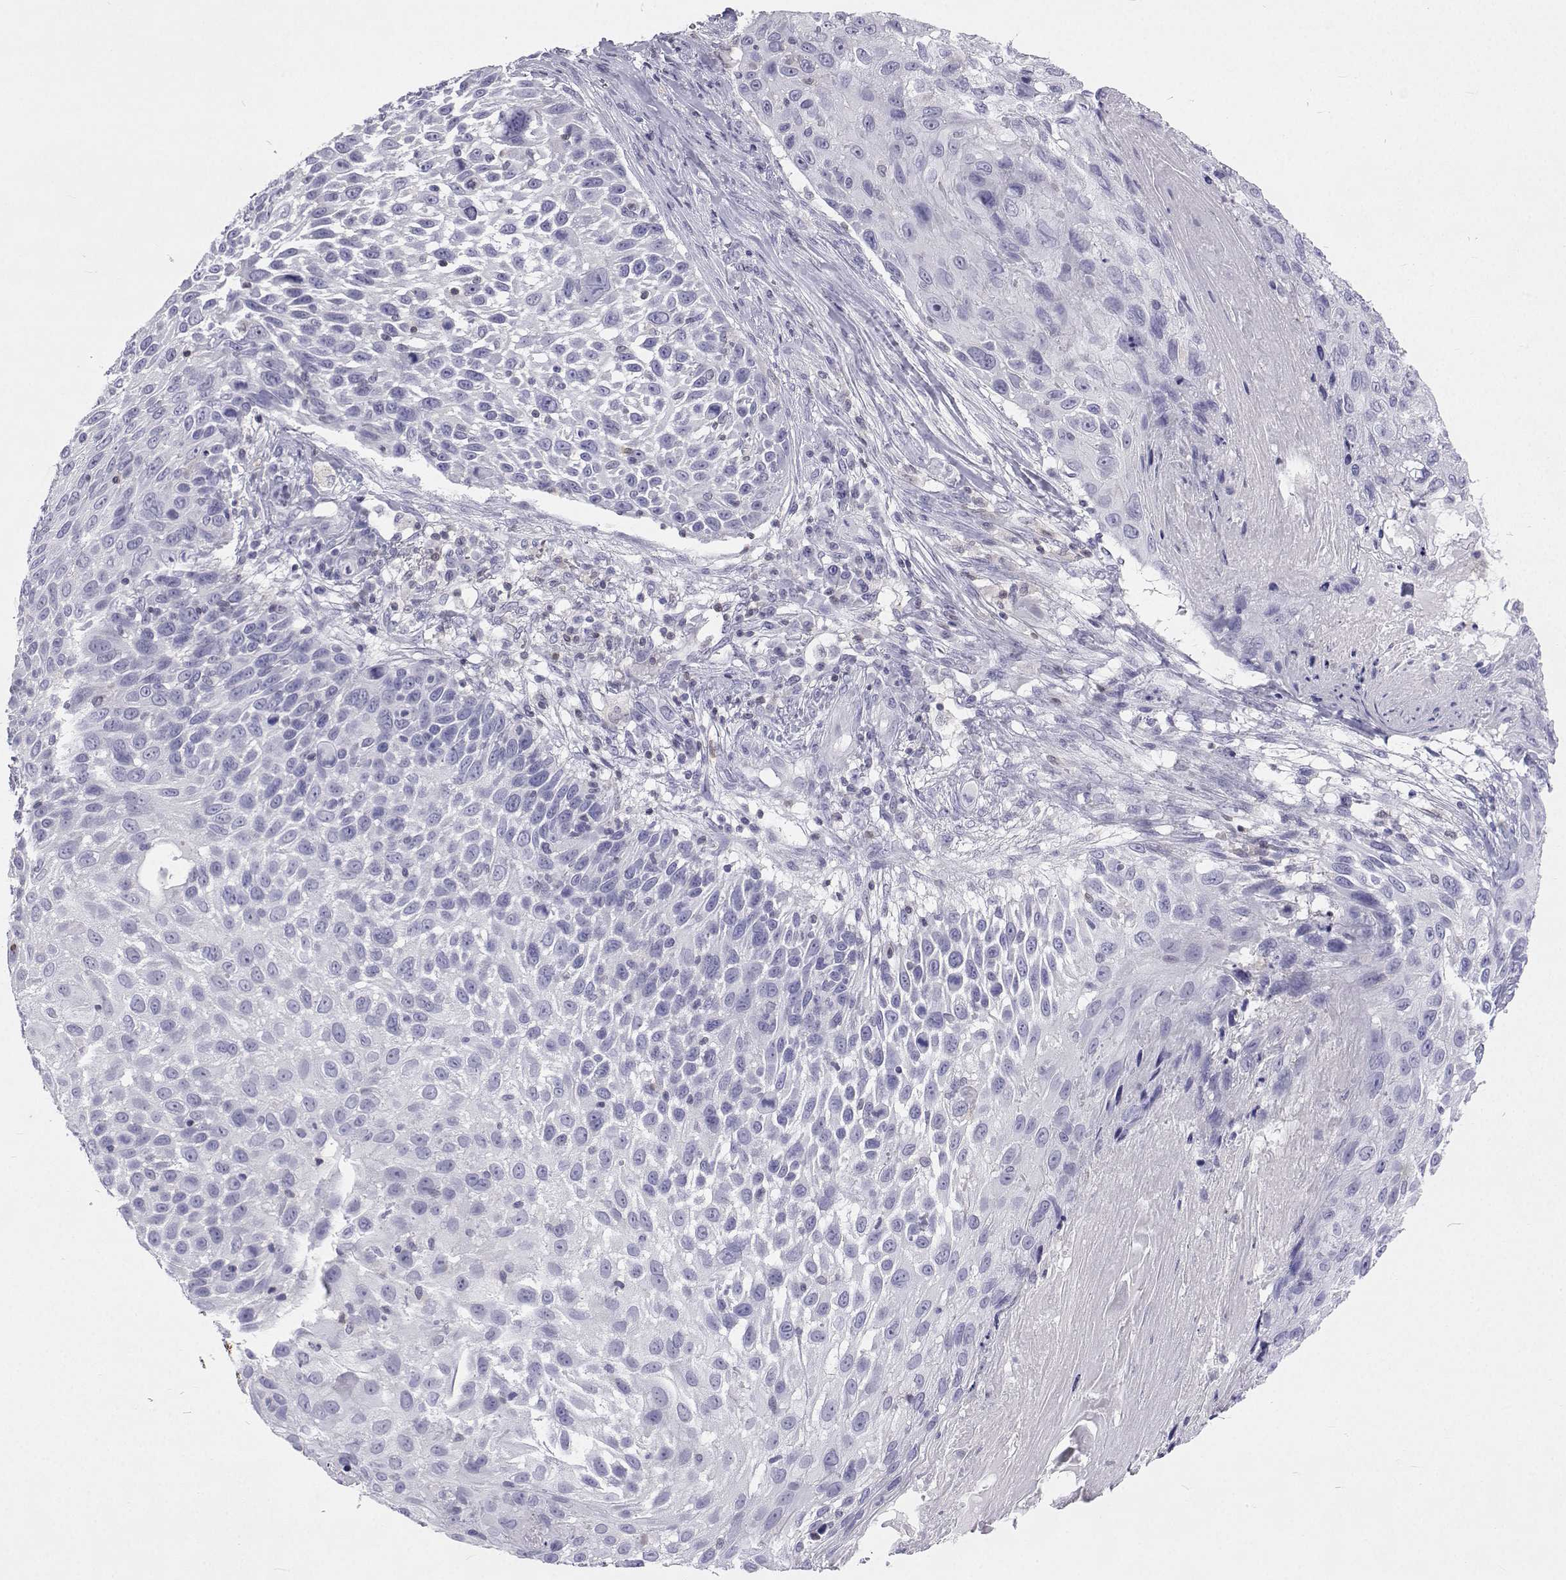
{"staining": {"intensity": "negative", "quantity": "none", "location": "none"}, "tissue": "skin cancer", "cell_type": "Tumor cells", "image_type": "cancer", "snomed": [{"axis": "morphology", "description": "Squamous cell carcinoma, NOS"}, {"axis": "topography", "description": "Skin"}], "caption": "Human skin cancer stained for a protein using immunohistochemistry (IHC) displays no positivity in tumor cells.", "gene": "GALM", "patient": {"sex": "male", "age": 92}}